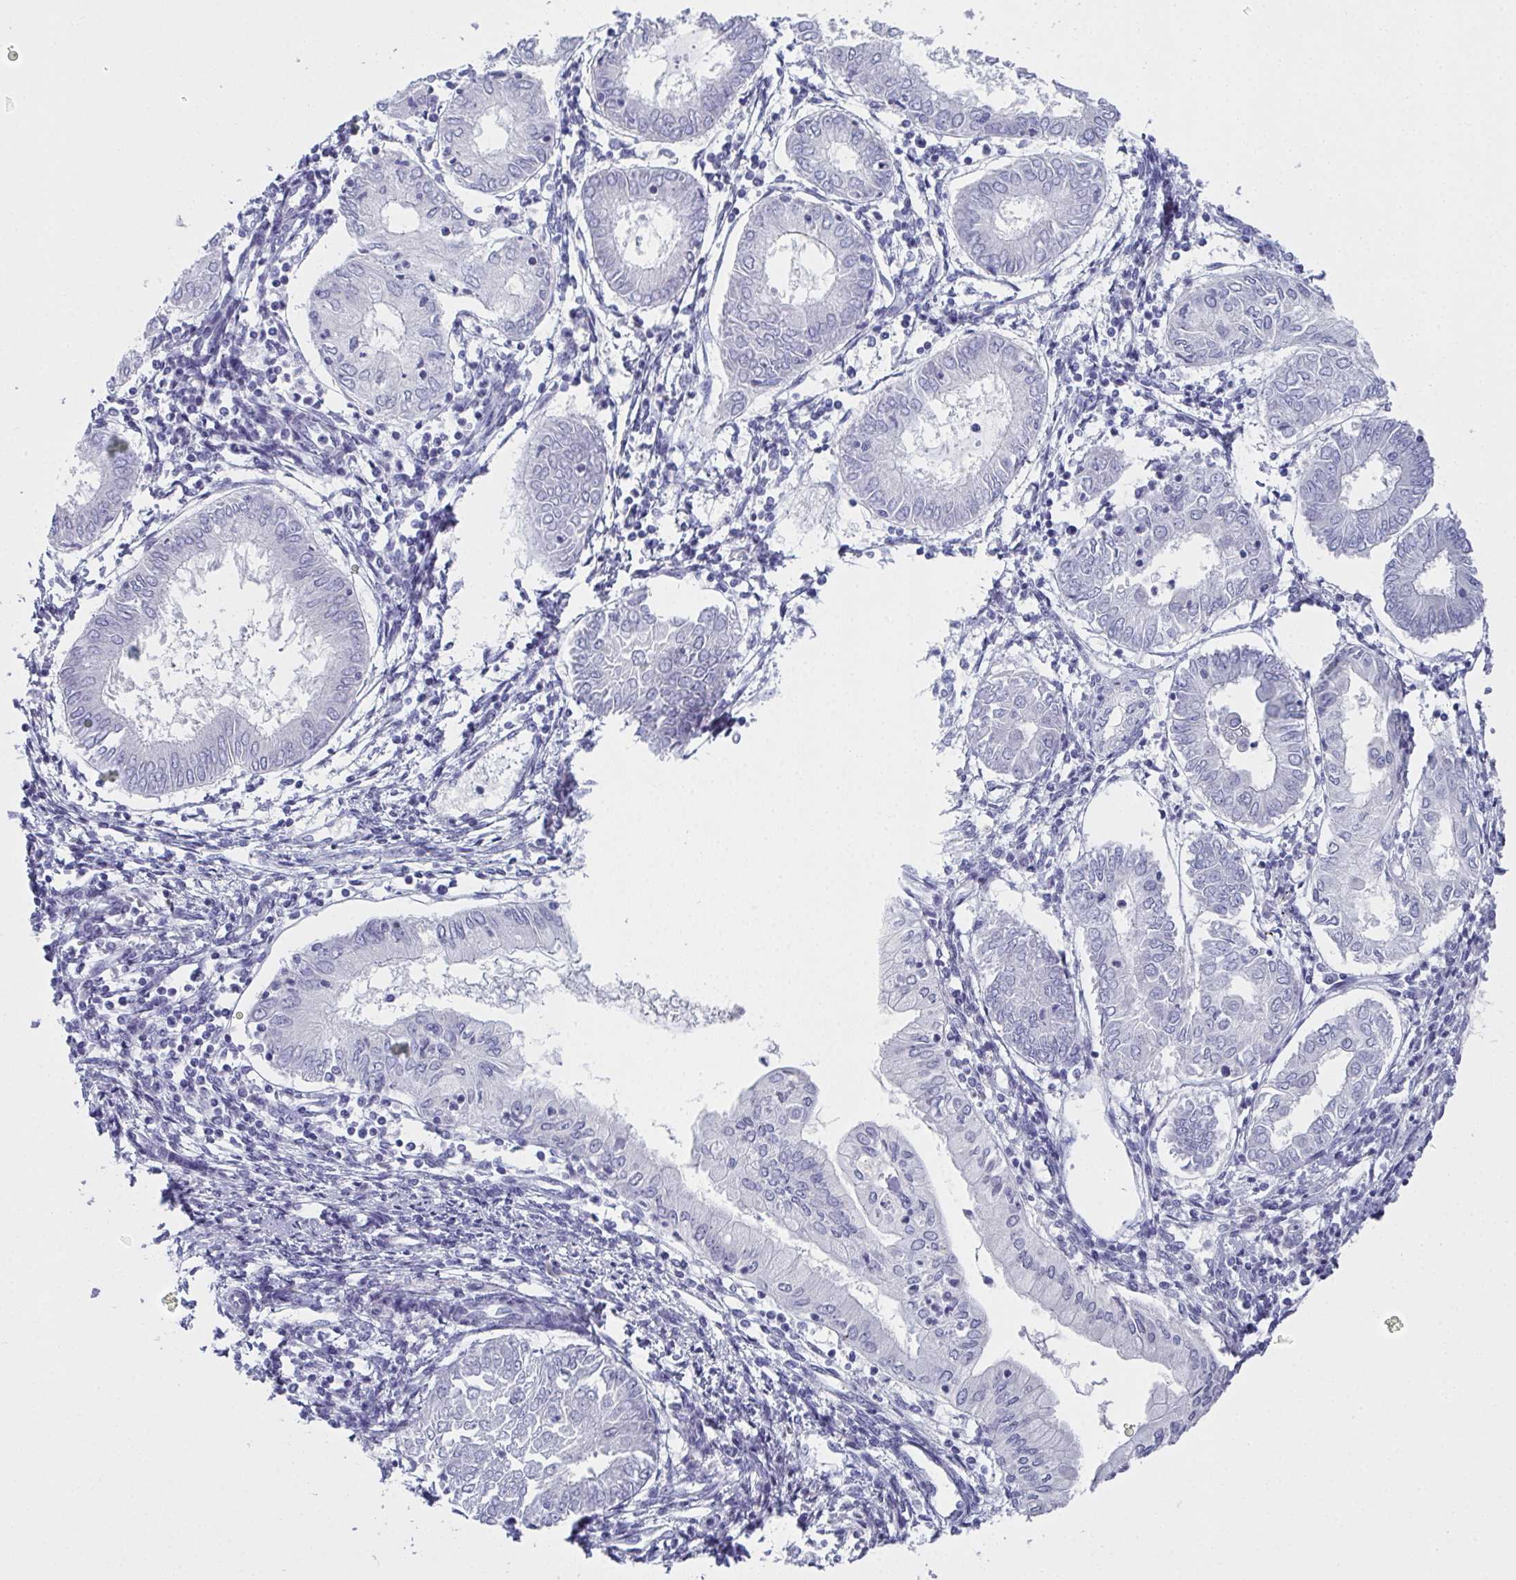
{"staining": {"intensity": "negative", "quantity": "none", "location": "none"}, "tissue": "endometrial cancer", "cell_type": "Tumor cells", "image_type": "cancer", "snomed": [{"axis": "morphology", "description": "Adenocarcinoma, NOS"}, {"axis": "topography", "description": "Endometrium"}], "caption": "DAB immunohistochemical staining of endometrial adenocarcinoma displays no significant expression in tumor cells.", "gene": "SLC36A2", "patient": {"sex": "female", "age": 68}}